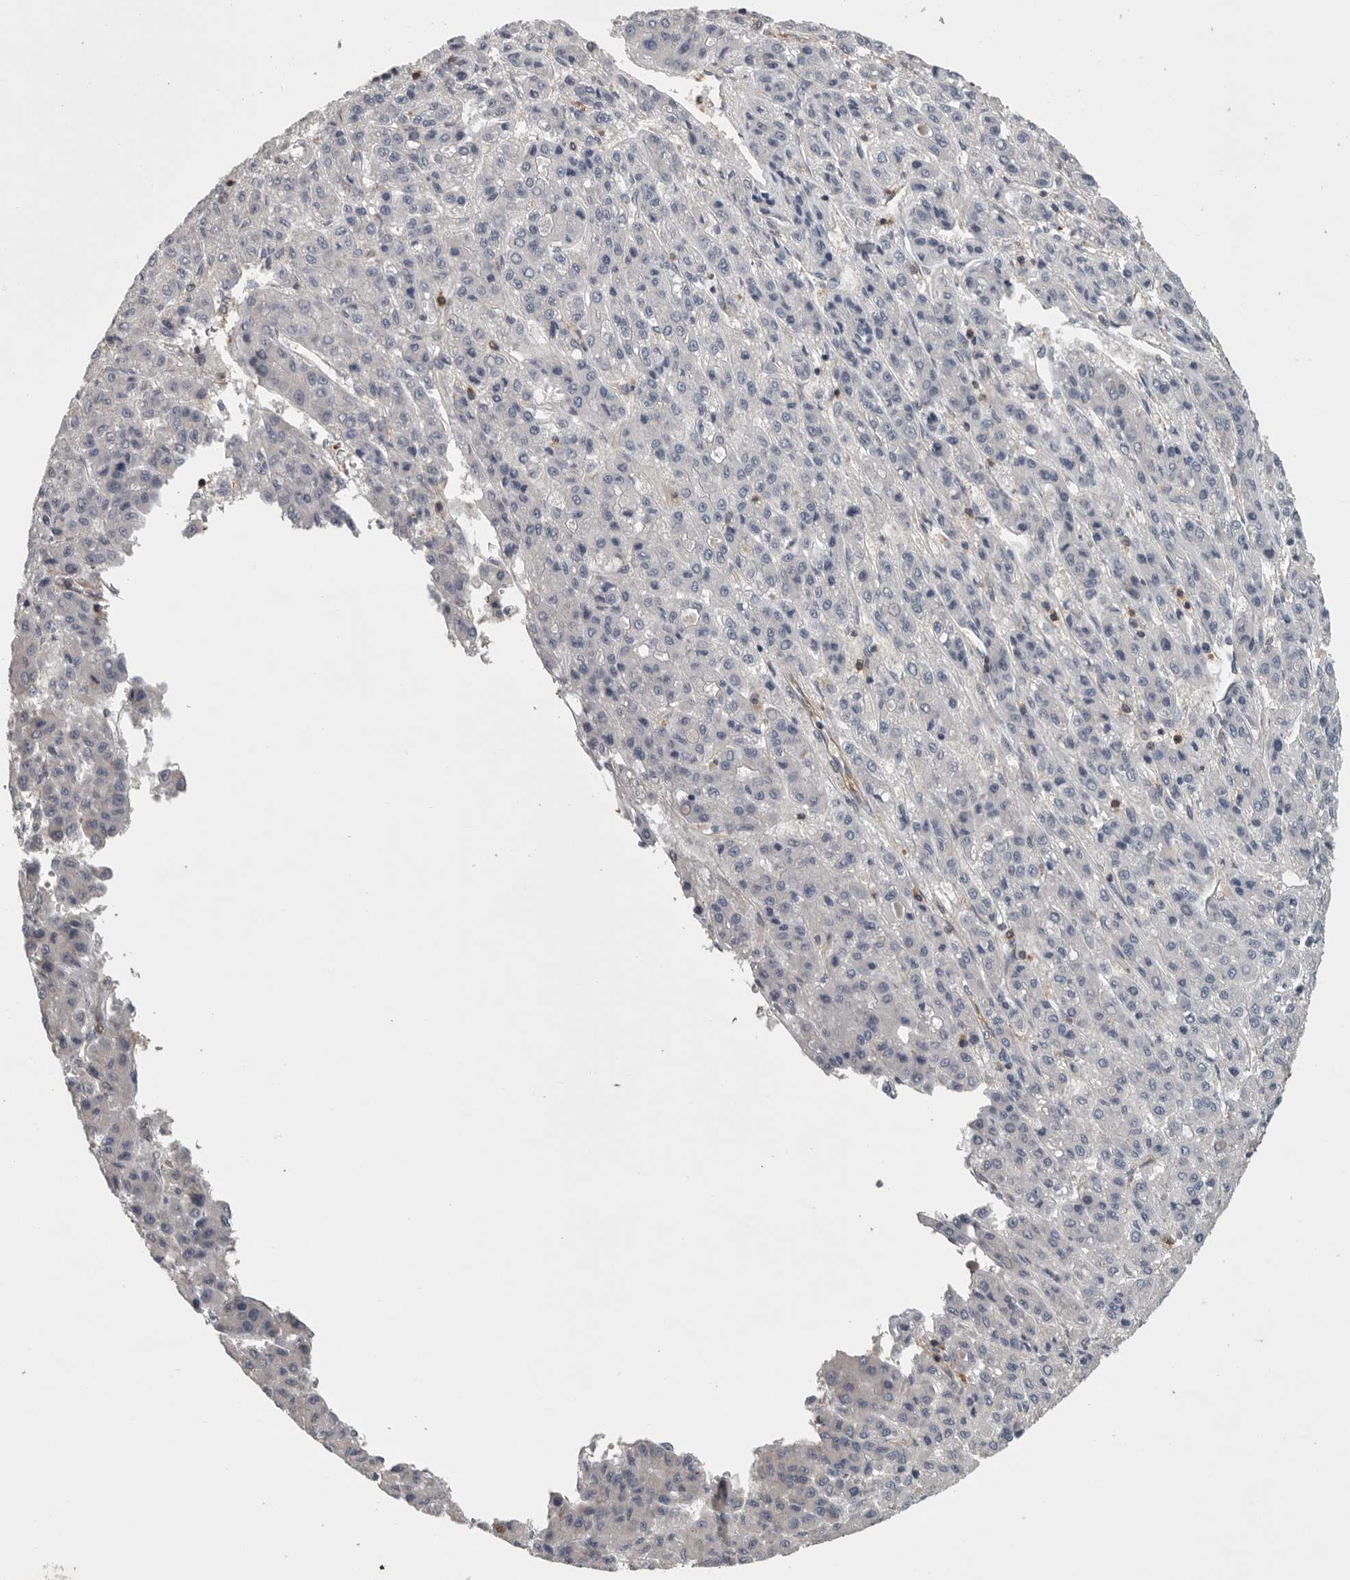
{"staining": {"intensity": "negative", "quantity": "none", "location": "none"}, "tissue": "liver cancer", "cell_type": "Tumor cells", "image_type": "cancer", "snomed": [{"axis": "morphology", "description": "Carcinoma, Hepatocellular, NOS"}, {"axis": "topography", "description": "Liver"}], "caption": "The immunohistochemistry image has no significant expression in tumor cells of liver cancer (hepatocellular carcinoma) tissue. The staining was performed using DAB to visualize the protein expression in brown, while the nuclei were stained in blue with hematoxylin (Magnification: 20x).", "gene": "PDCD4", "patient": {"sex": "male", "age": 70}}